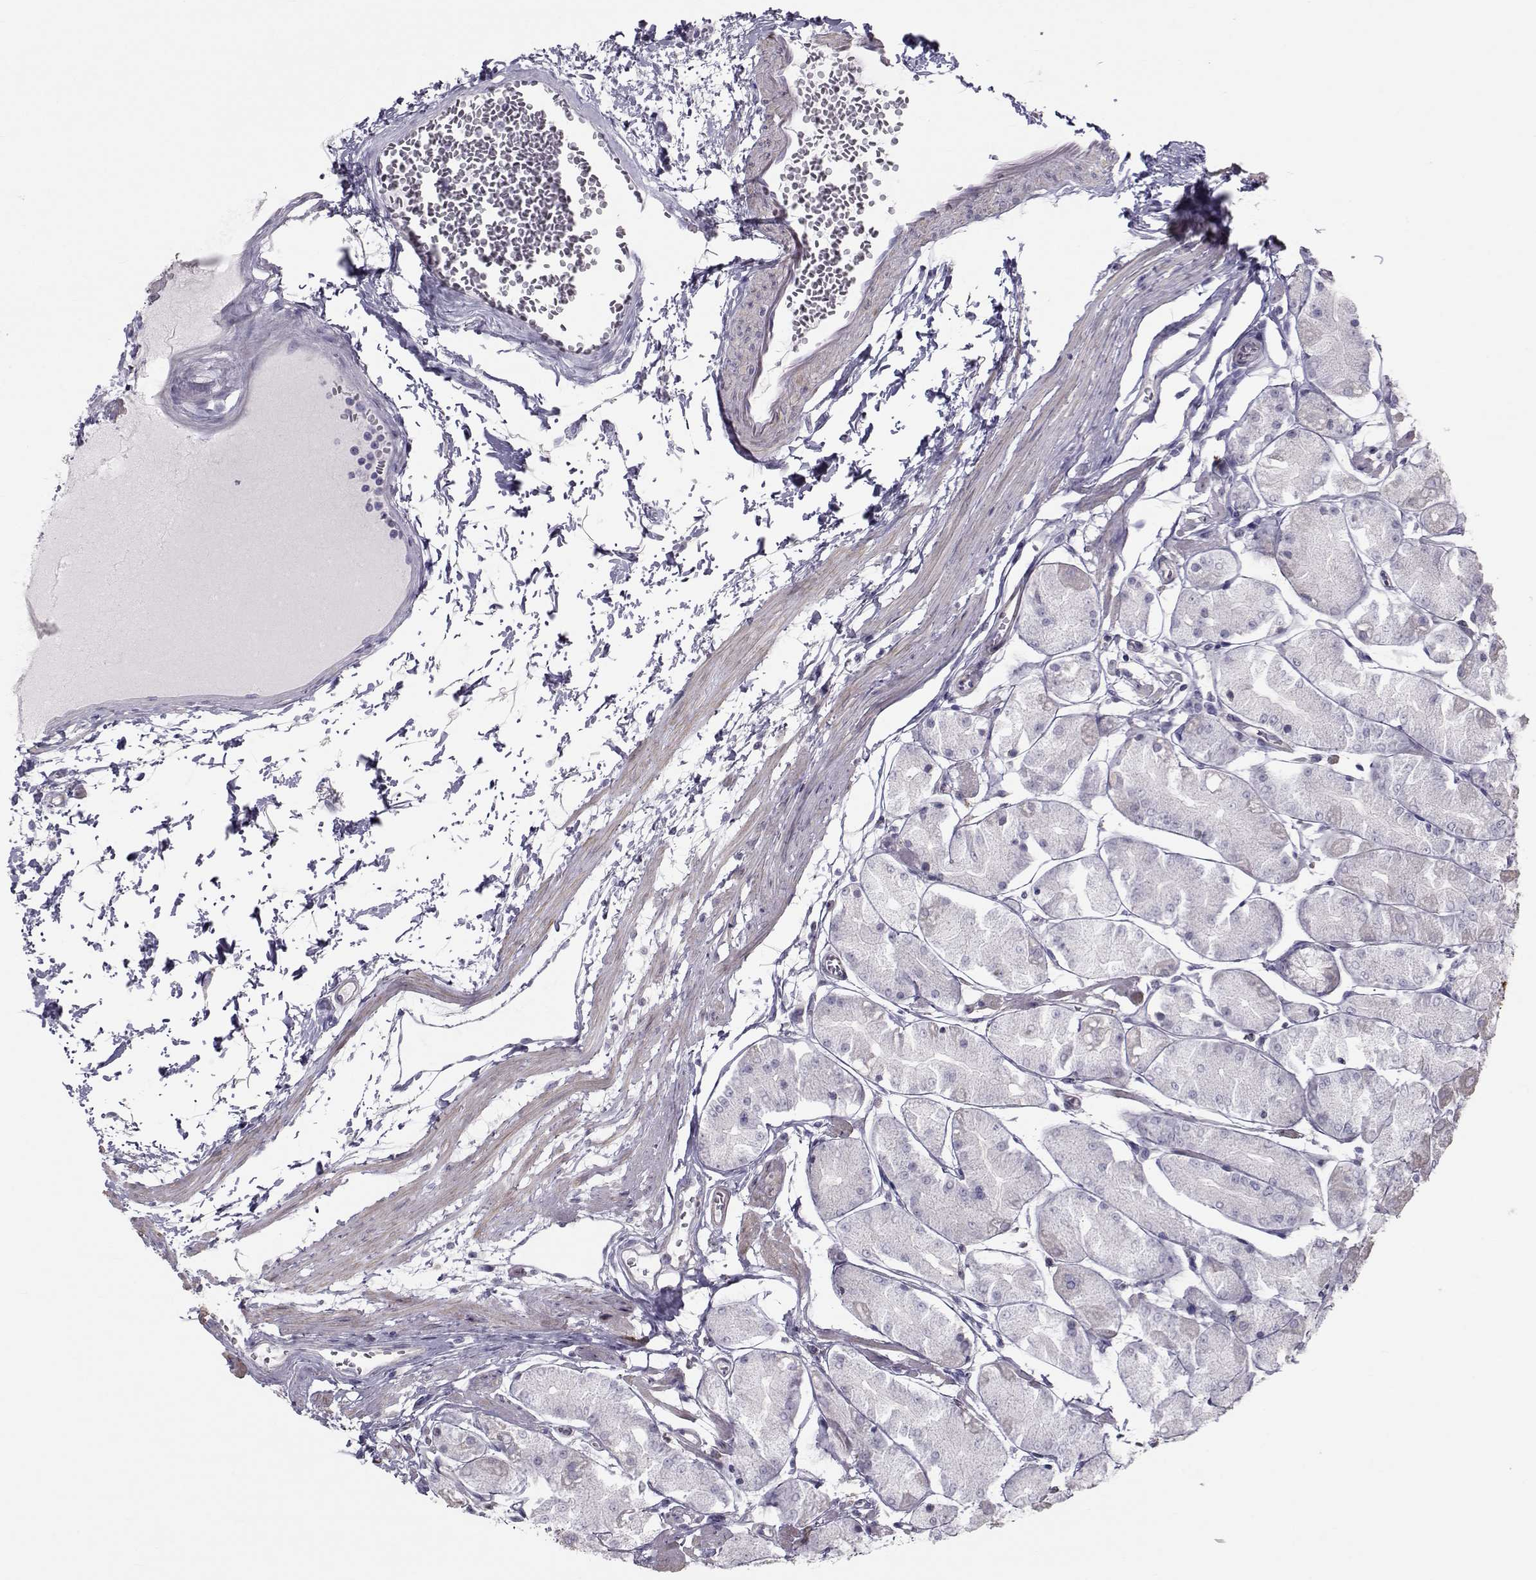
{"staining": {"intensity": "moderate", "quantity": "<25%", "location": "cytoplasmic/membranous"}, "tissue": "stomach", "cell_type": "Glandular cells", "image_type": "normal", "snomed": [{"axis": "morphology", "description": "Normal tissue, NOS"}, {"axis": "topography", "description": "Stomach, upper"}], "caption": "Stomach stained for a protein (brown) demonstrates moderate cytoplasmic/membranous positive staining in about <25% of glandular cells.", "gene": "GARIN3", "patient": {"sex": "male", "age": 60}}